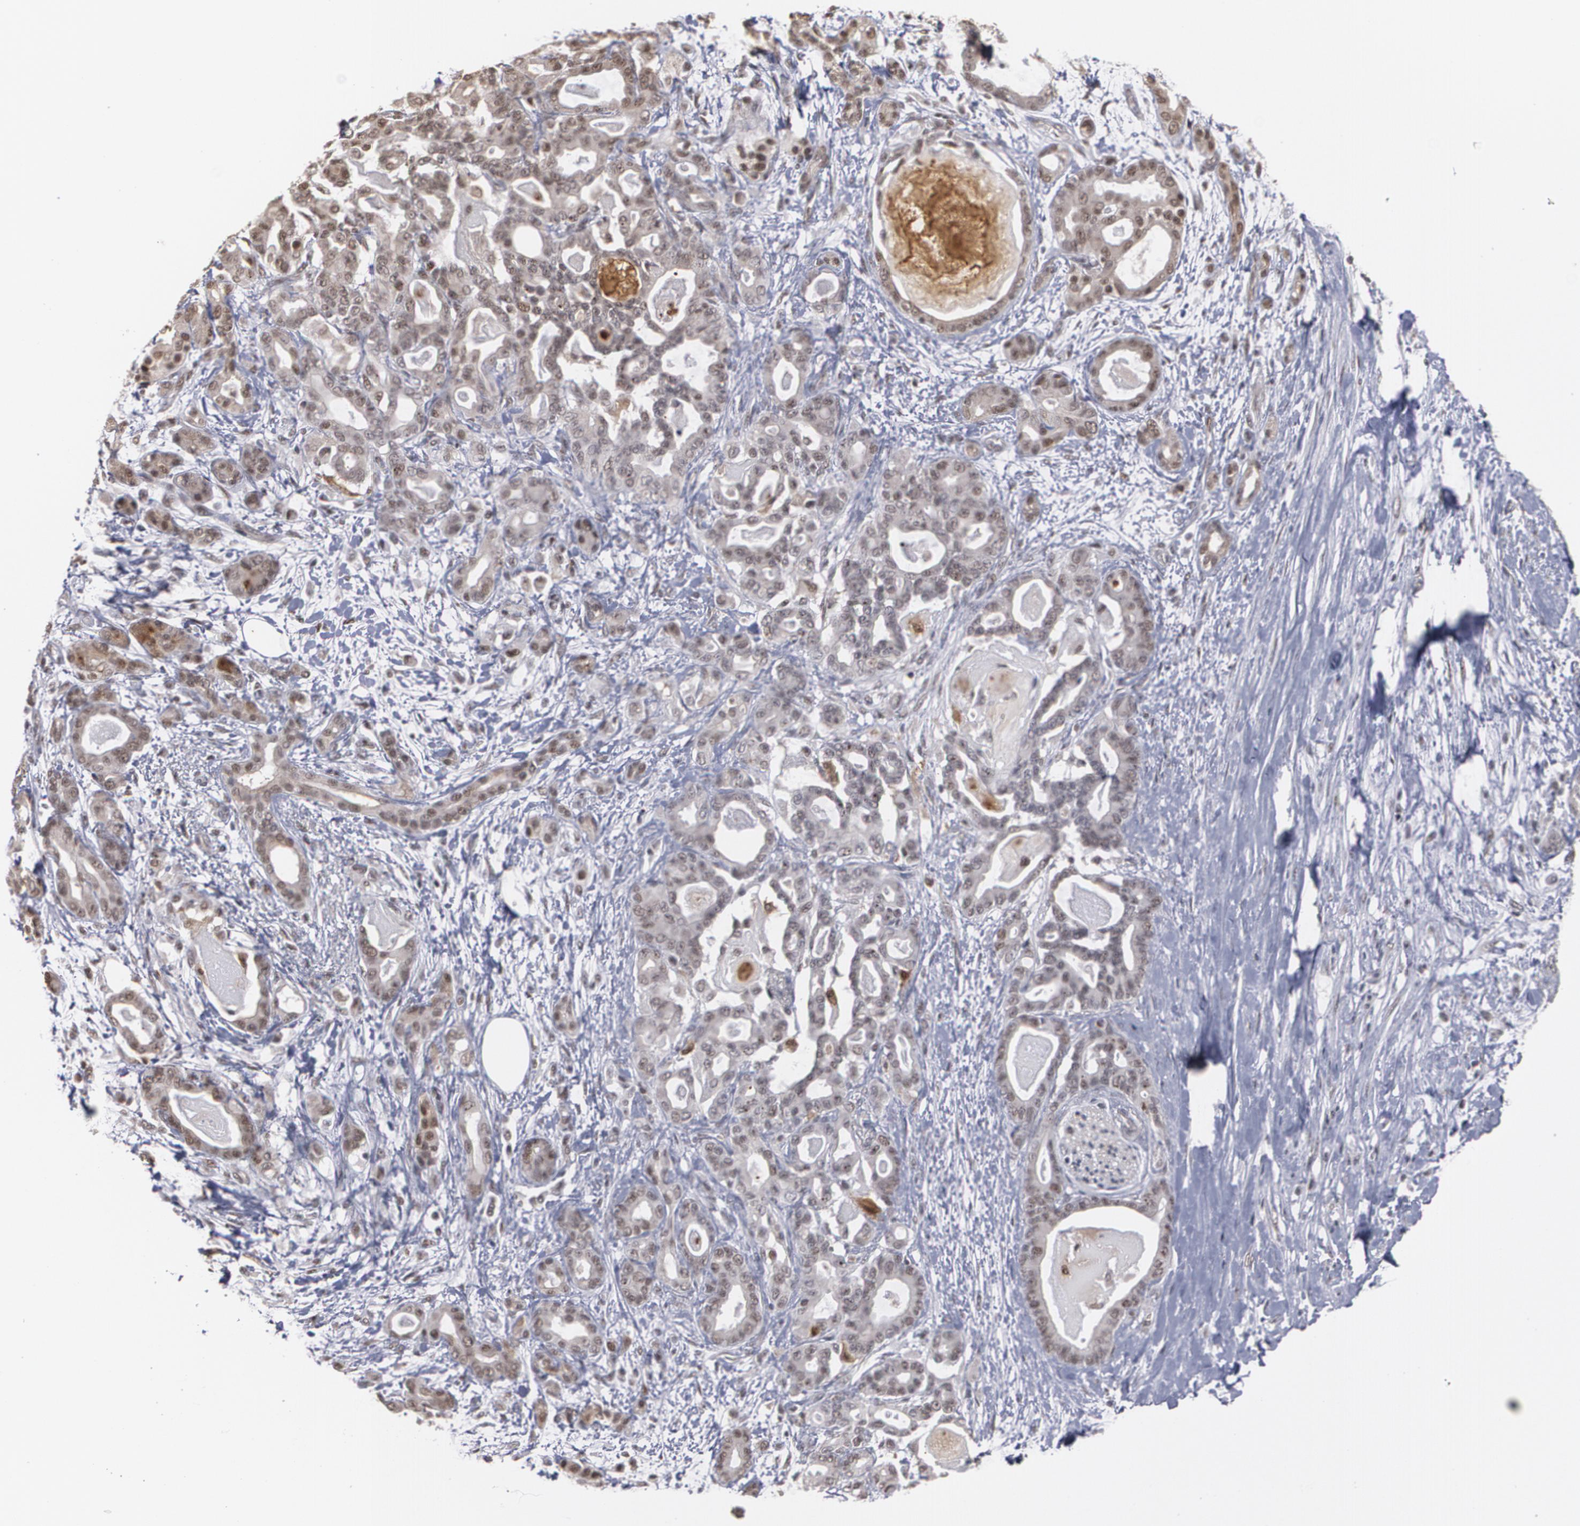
{"staining": {"intensity": "weak", "quantity": ">75%", "location": "cytoplasmic/membranous,nuclear"}, "tissue": "pancreatic cancer", "cell_type": "Tumor cells", "image_type": "cancer", "snomed": [{"axis": "morphology", "description": "Adenocarcinoma, NOS"}, {"axis": "topography", "description": "Pancreas"}], "caption": "A histopathology image of pancreatic adenocarcinoma stained for a protein displays weak cytoplasmic/membranous and nuclear brown staining in tumor cells.", "gene": "ZNF75A", "patient": {"sex": "male", "age": 63}}